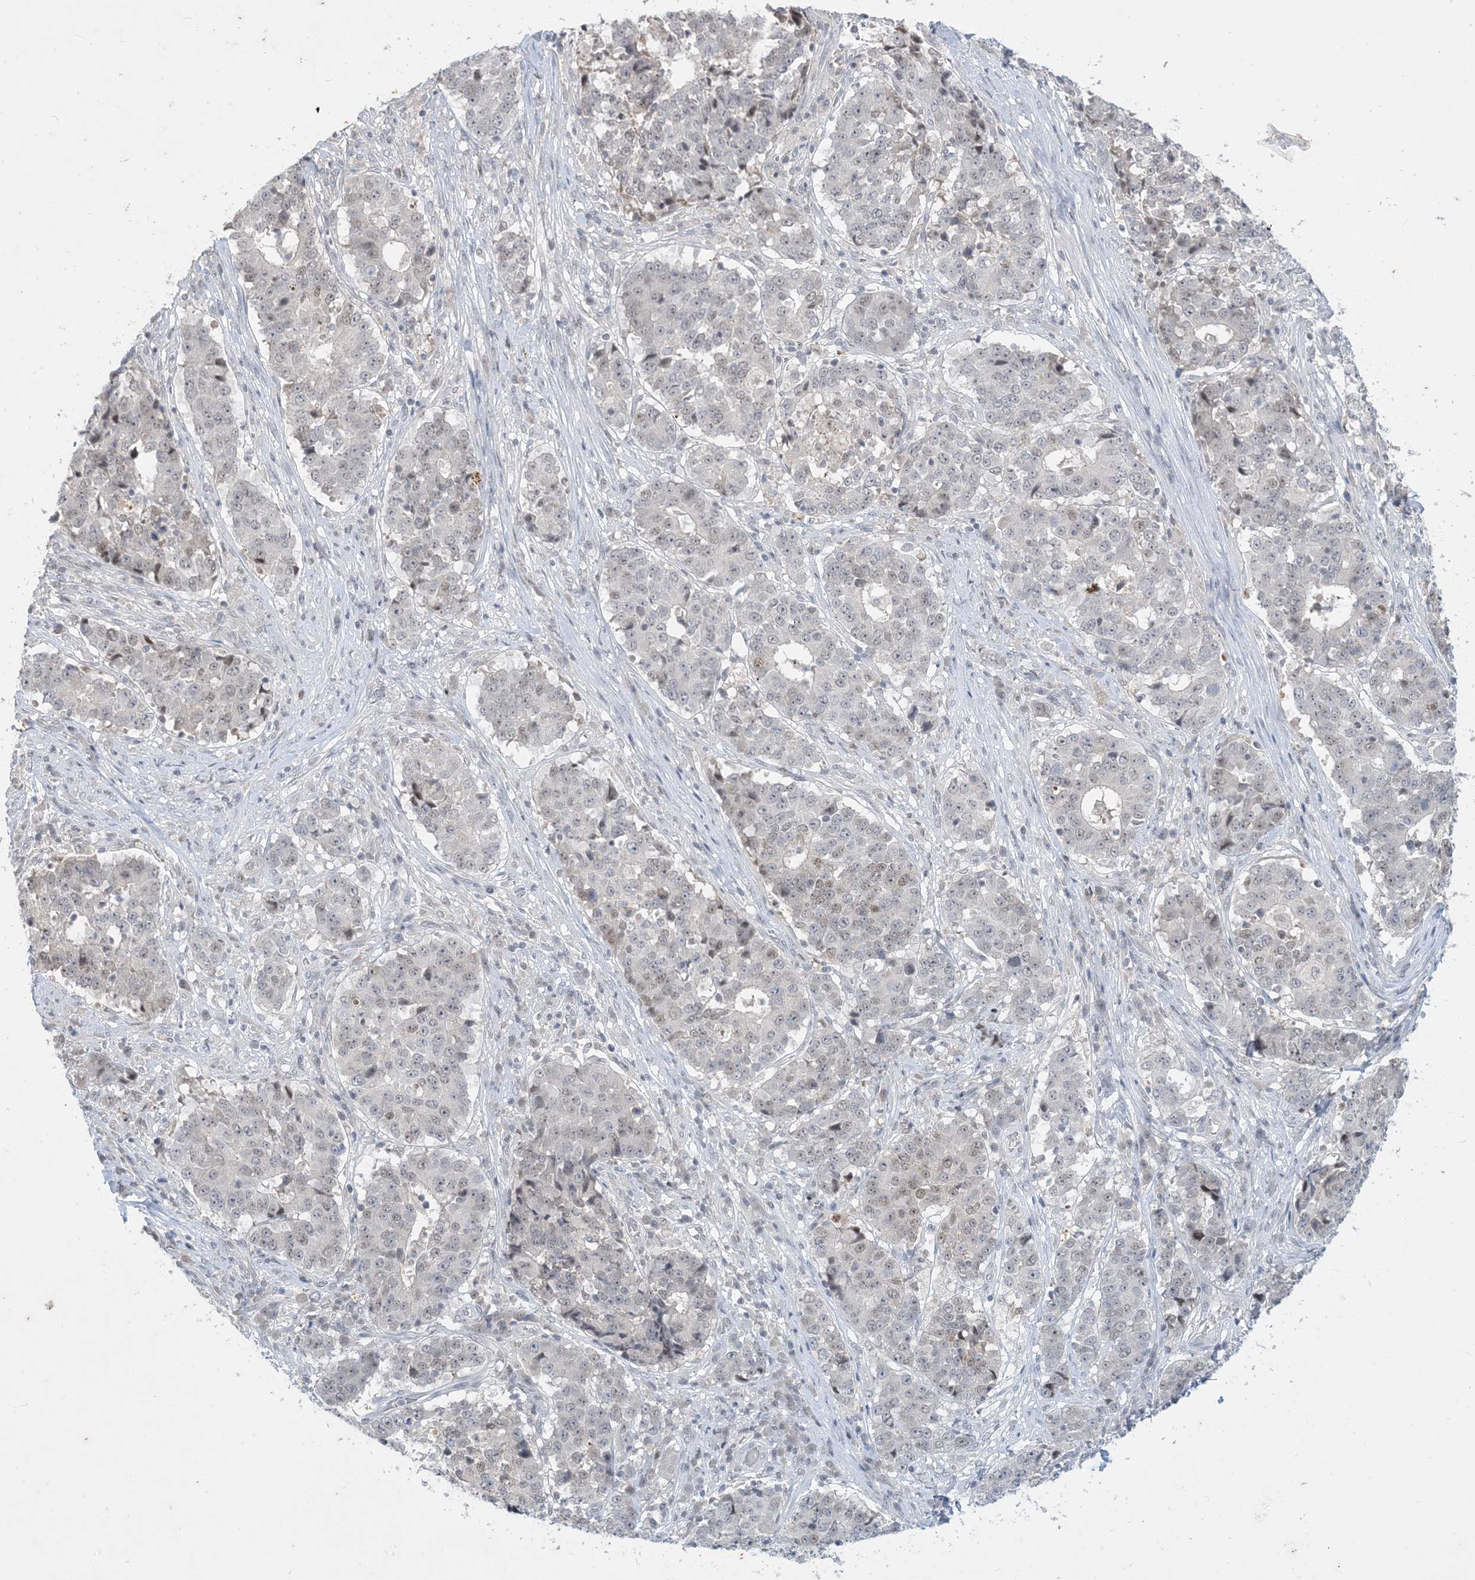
{"staining": {"intensity": "weak", "quantity": "<25%", "location": "nuclear"}, "tissue": "stomach cancer", "cell_type": "Tumor cells", "image_type": "cancer", "snomed": [{"axis": "morphology", "description": "Adenocarcinoma, NOS"}, {"axis": "topography", "description": "Stomach"}], "caption": "Immunohistochemistry (IHC) of adenocarcinoma (stomach) exhibits no positivity in tumor cells.", "gene": "ZNF674", "patient": {"sex": "male", "age": 59}}